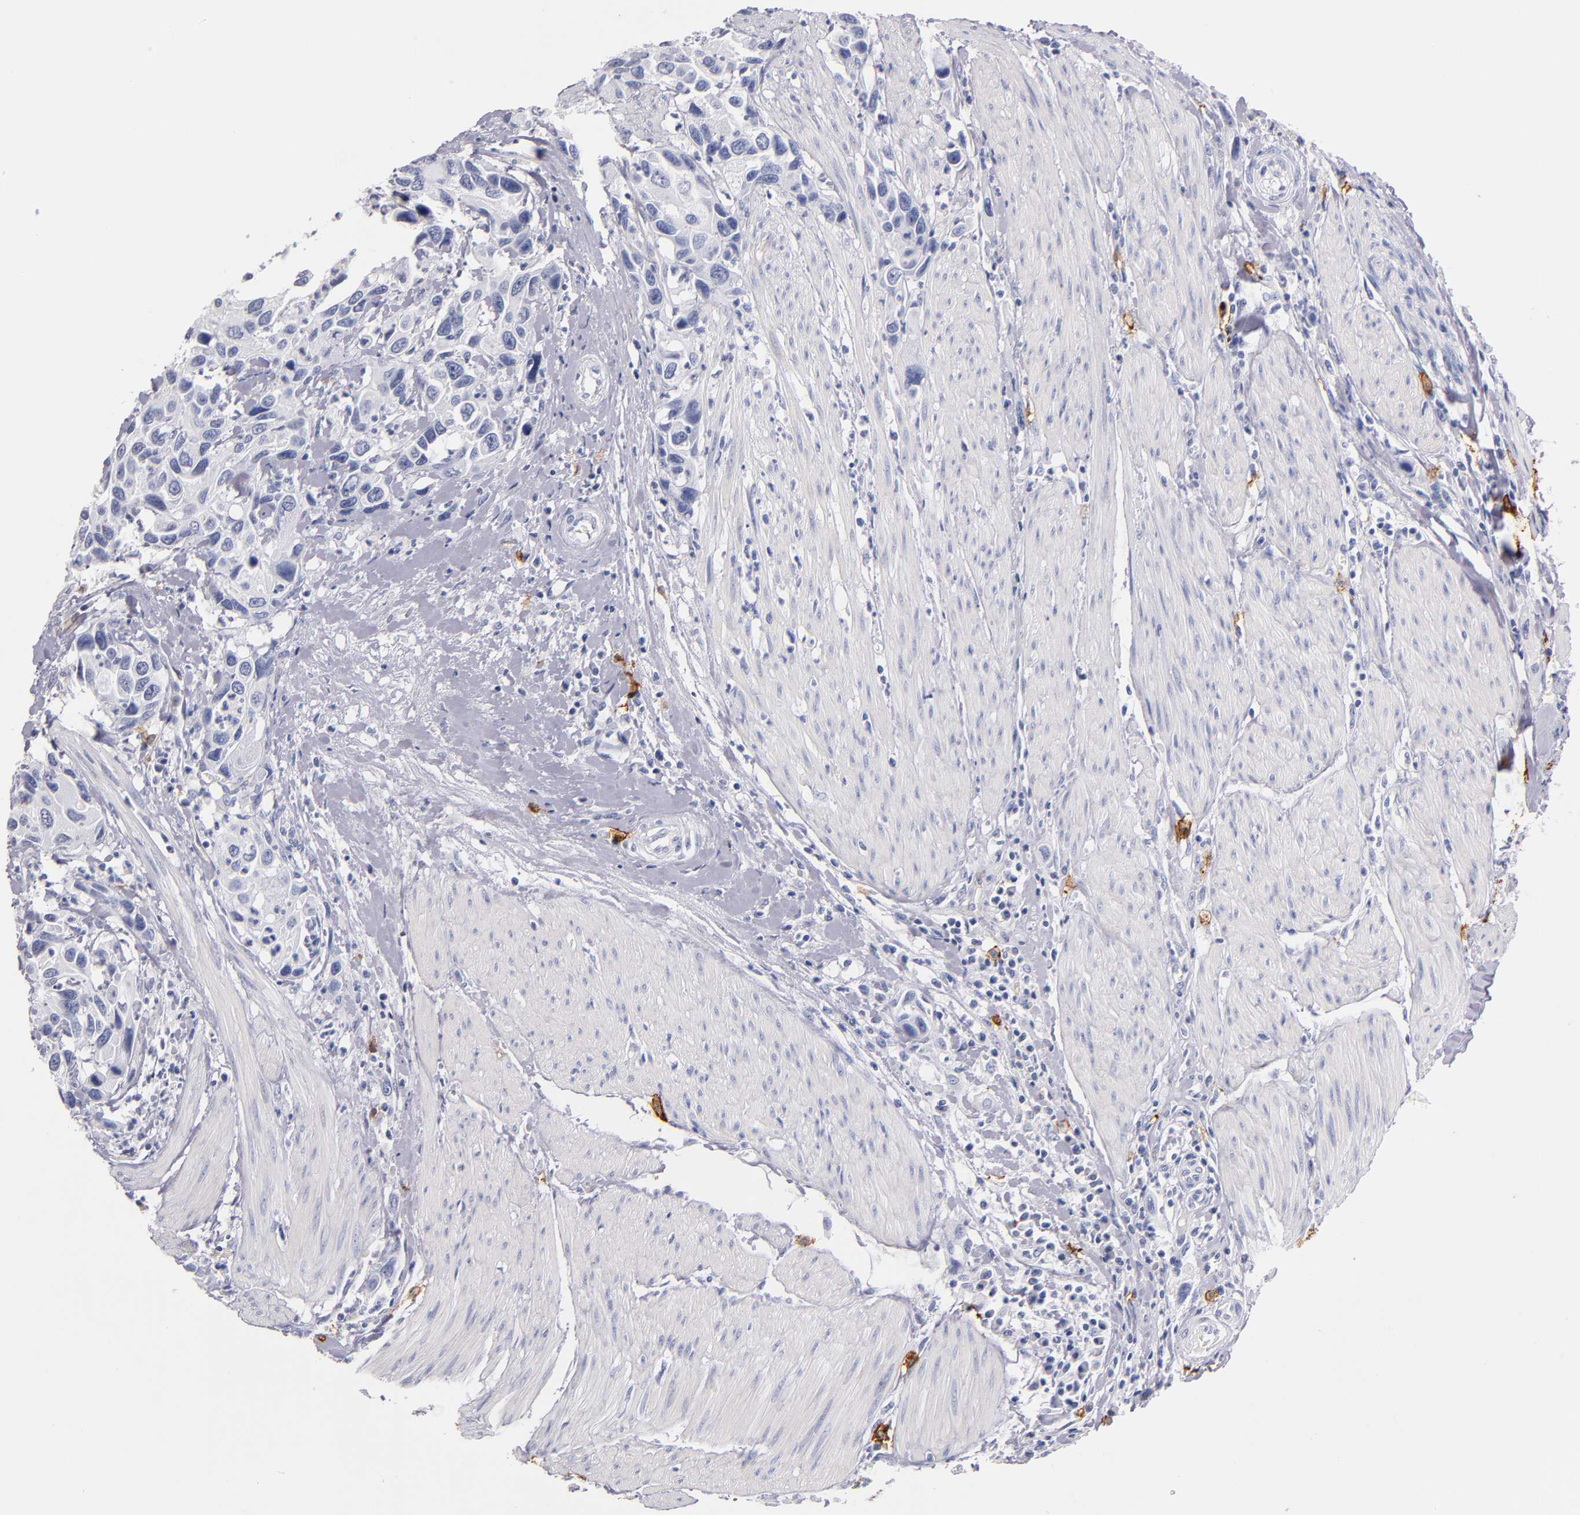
{"staining": {"intensity": "negative", "quantity": "none", "location": "none"}, "tissue": "urothelial cancer", "cell_type": "Tumor cells", "image_type": "cancer", "snomed": [{"axis": "morphology", "description": "Urothelial carcinoma, High grade"}, {"axis": "topography", "description": "Urinary bladder"}], "caption": "Tumor cells are negative for brown protein staining in urothelial cancer.", "gene": "KIT", "patient": {"sex": "male", "age": 66}}